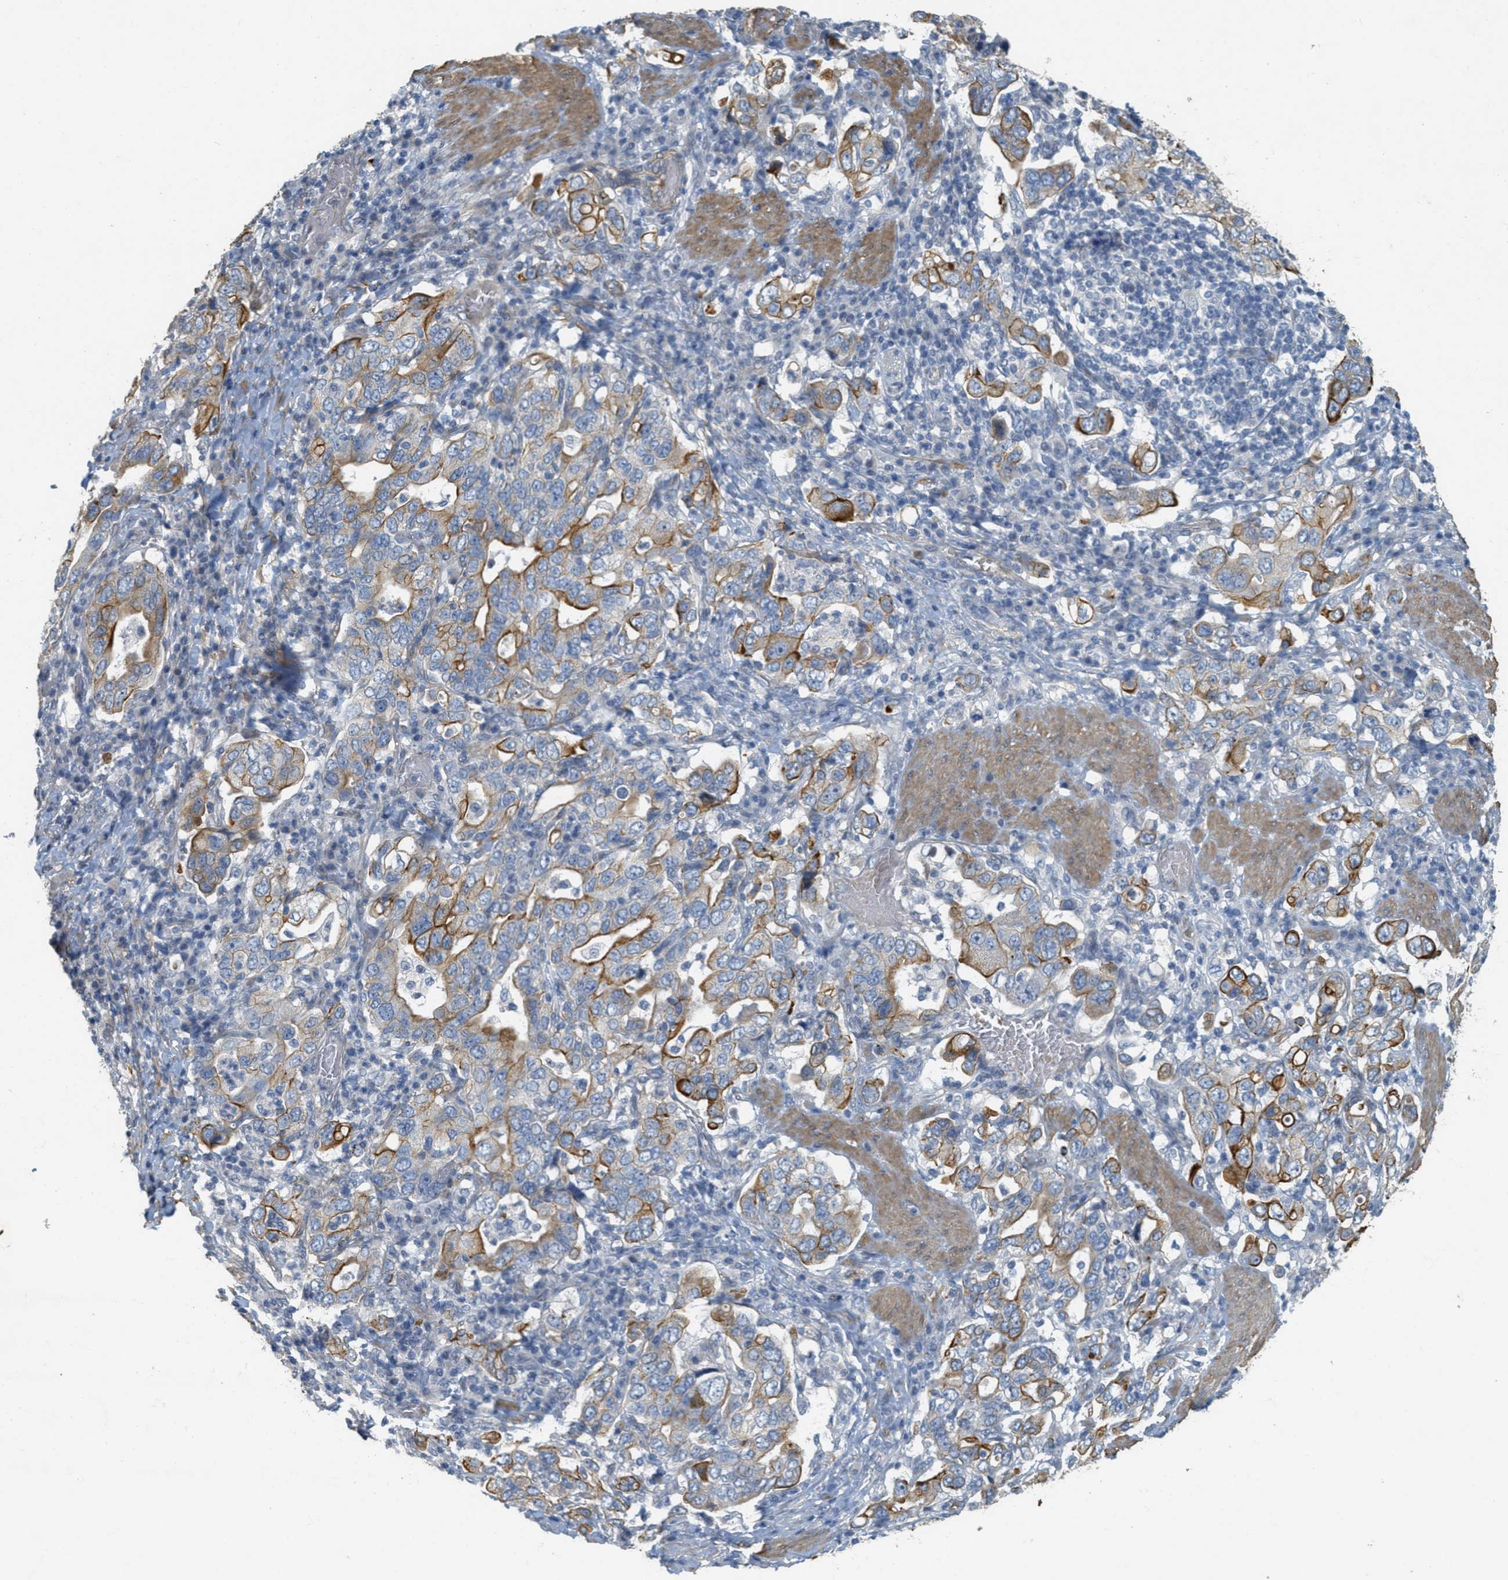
{"staining": {"intensity": "strong", "quantity": ">75%", "location": "cytoplasmic/membranous"}, "tissue": "stomach cancer", "cell_type": "Tumor cells", "image_type": "cancer", "snomed": [{"axis": "morphology", "description": "Adenocarcinoma, NOS"}, {"axis": "topography", "description": "Stomach, upper"}], "caption": "Protein staining shows strong cytoplasmic/membranous staining in approximately >75% of tumor cells in adenocarcinoma (stomach).", "gene": "MRS2", "patient": {"sex": "male", "age": 62}}